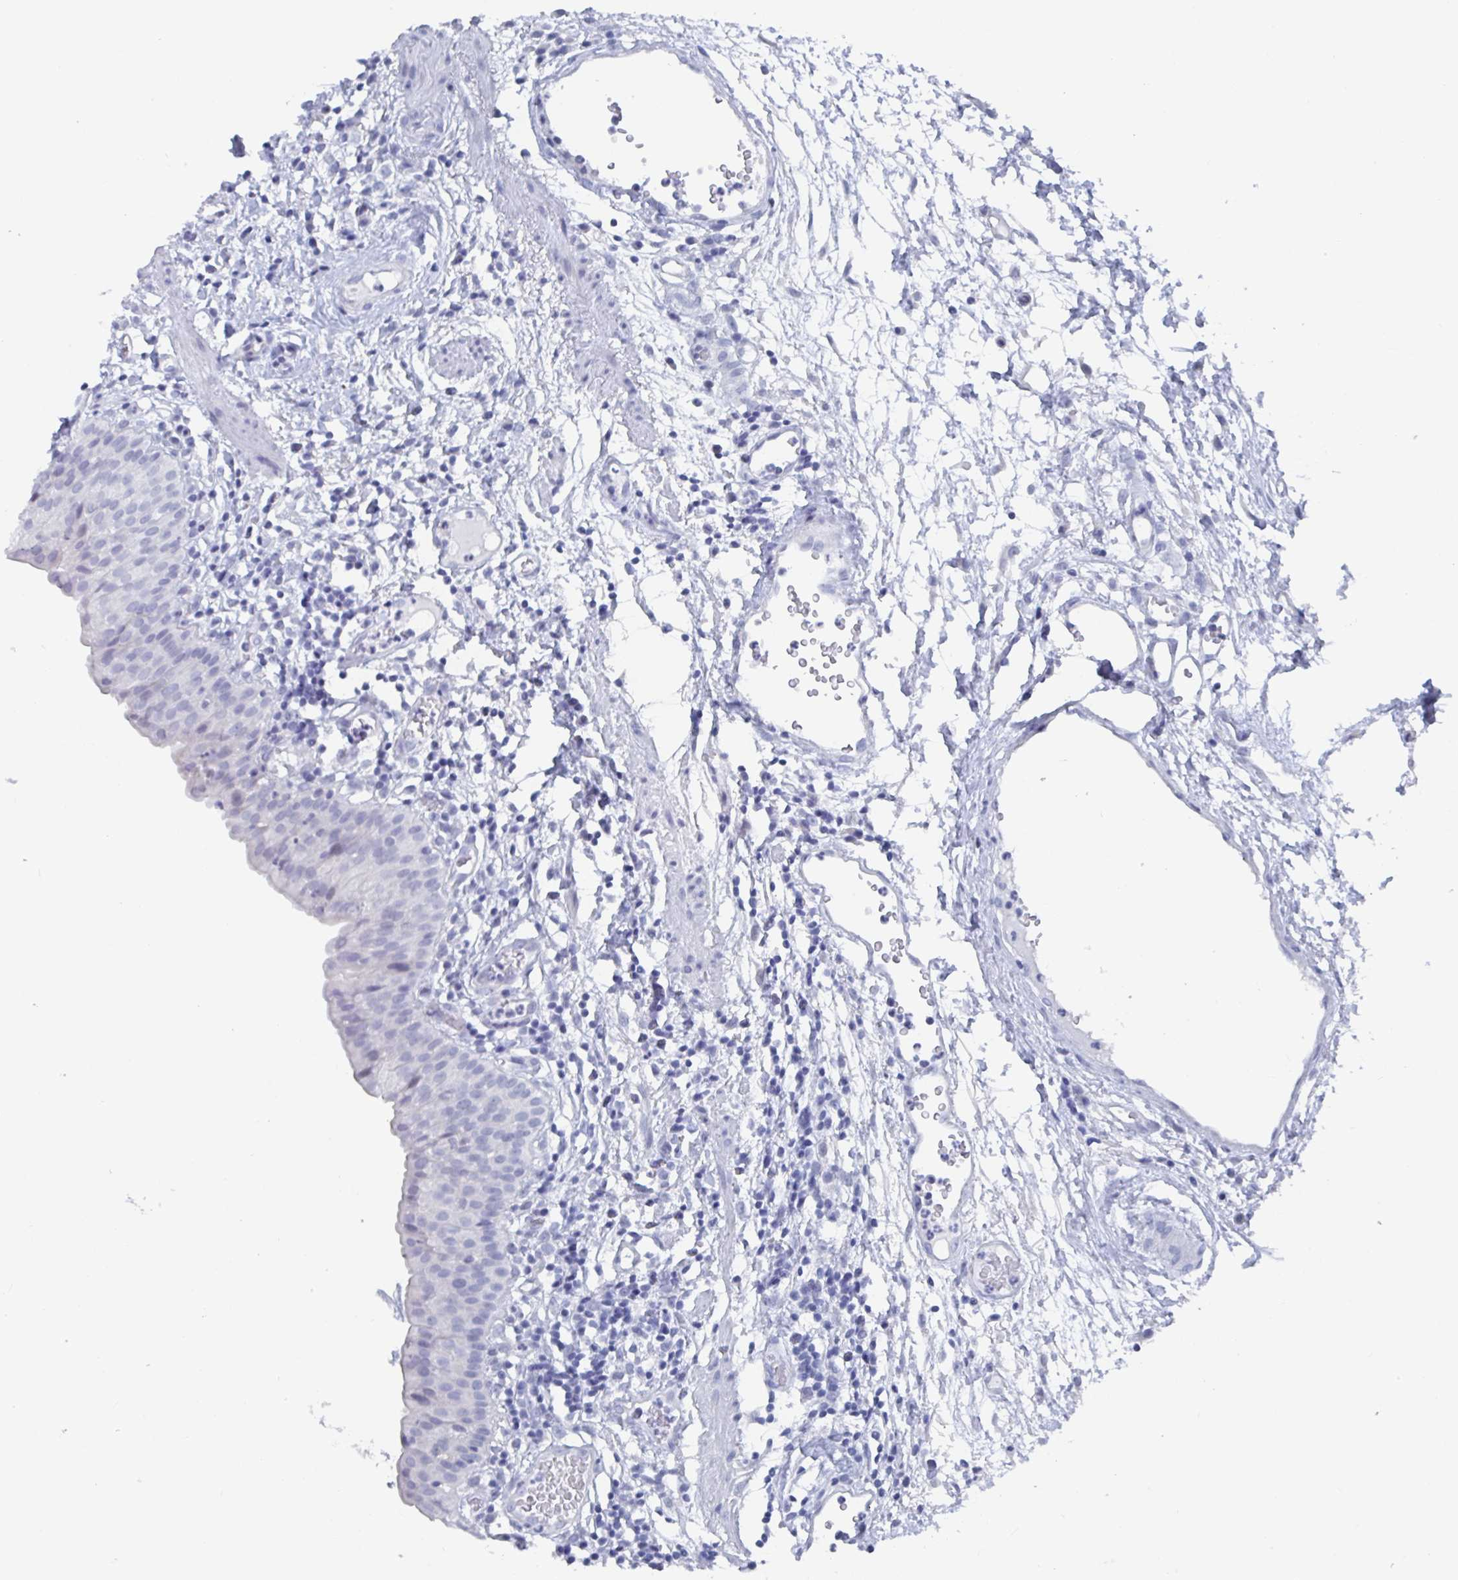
{"staining": {"intensity": "negative", "quantity": "none", "location": "none"}, "tissue": "urinary bladder", "cell_type": "Urothelial cells", "image_type": "normal", "snomed": [{"axis": "morphology", "description": "Normal tissue, NOS"}, {"axis": "morphology", "description": "Inflammation, NOS"}, {"axis": "topography", "description": "Urinary bladder"}], "caption": "DAB immunohistochemical staining of benign human urinary bladder shows no significant staining in urothelial cells.", "gene": "CAMKV", "patient": {"sex": "male", "age": 57}}